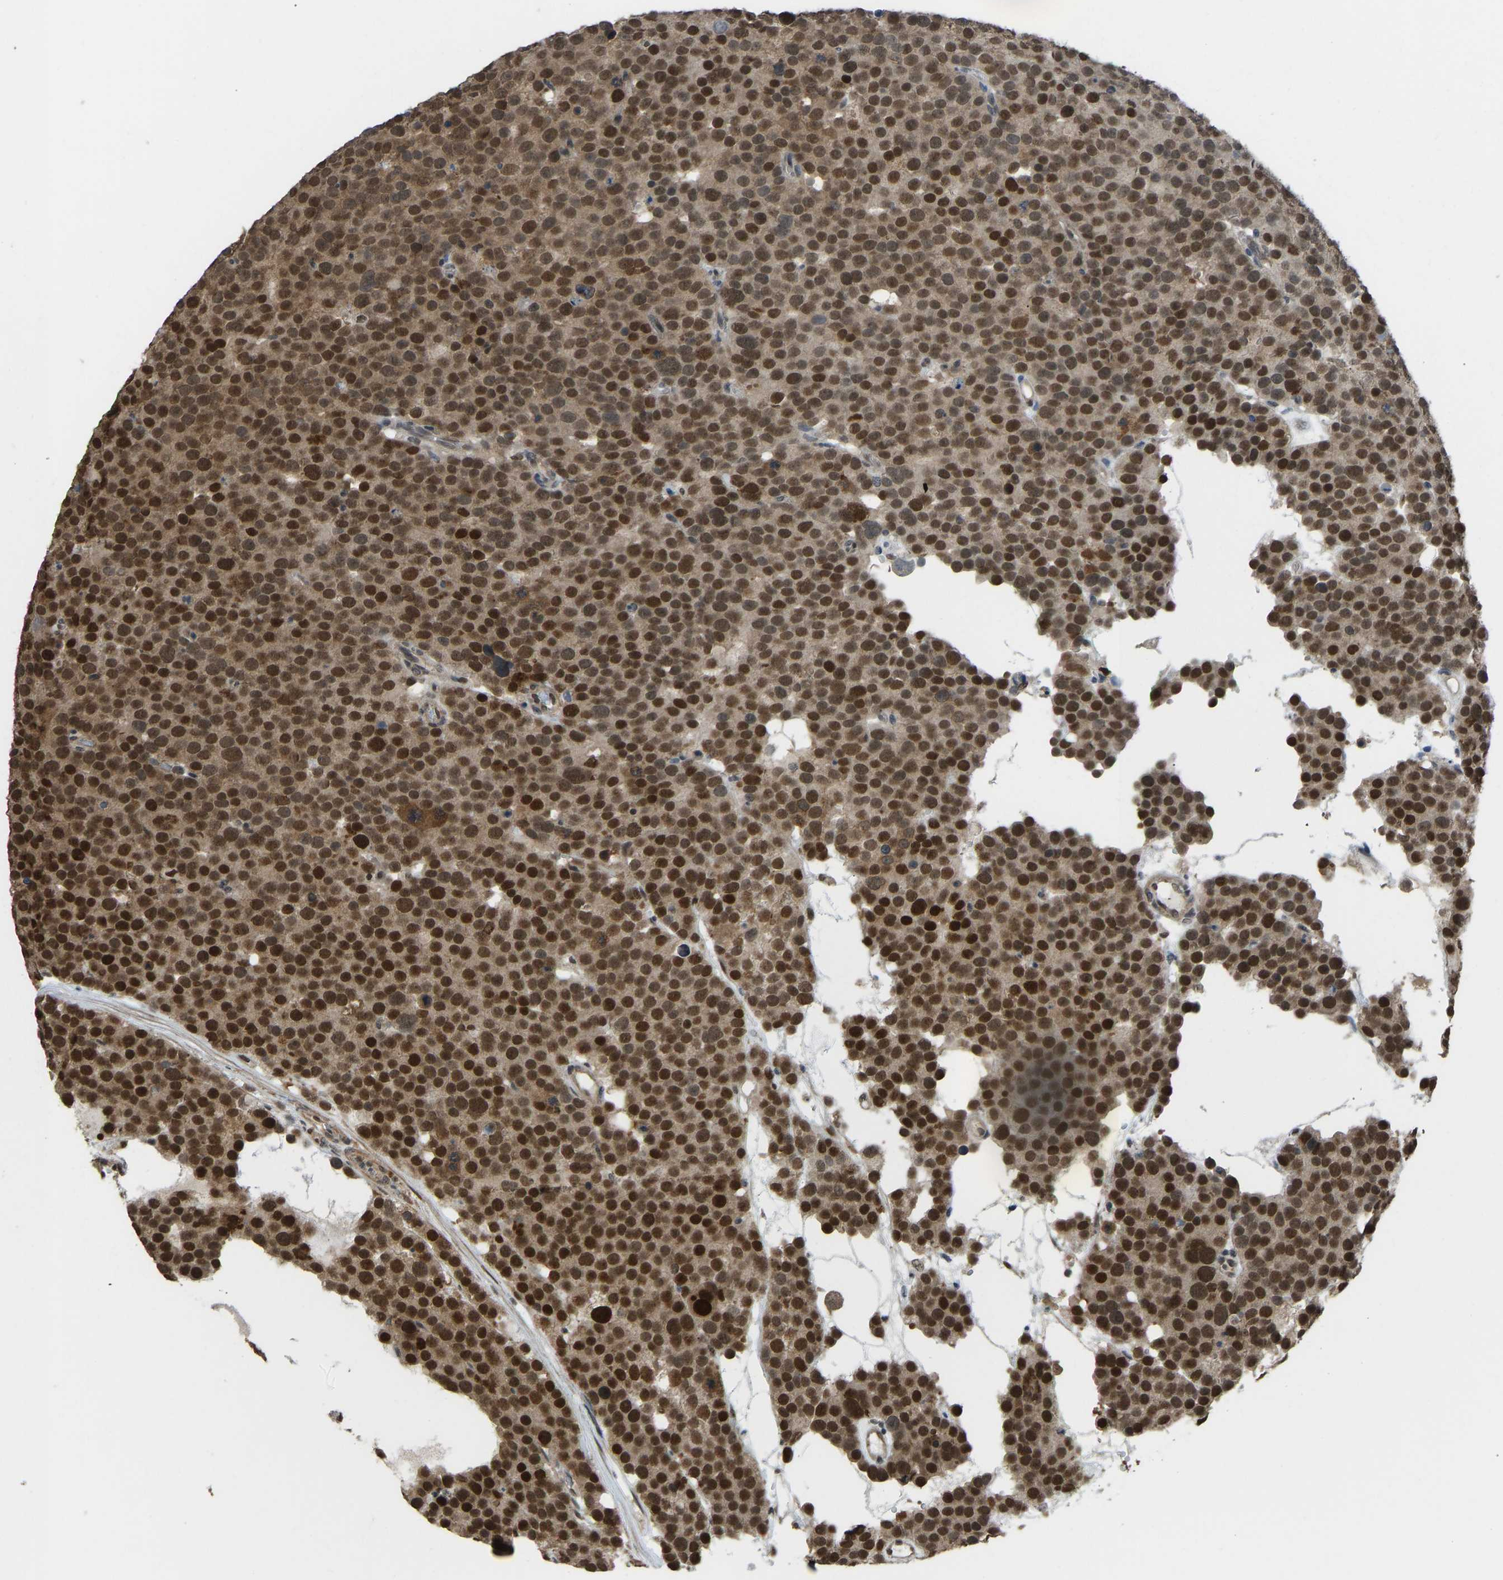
{"staining": {"intensity": "strong", "quantity": ">75%", "location": "cytoplasmic/membranous,nuclear"}, "tissue": "testis cancer", "cell_type": "Tumor cells", "image_type": "cancer", "snomed": [{"axis": "morphology", "description": "Seminoma, NOS"}, {"axis": "topography", "description": "Testis"}], "caption": "Protein staining exhibits strong cytoplasmic/membranous and nuclear staining in approximately >75% of tumor cells in testis cancer (seminoma).", "gene": "KPNA6", "patient": {"sex": "male", "age": 71}}